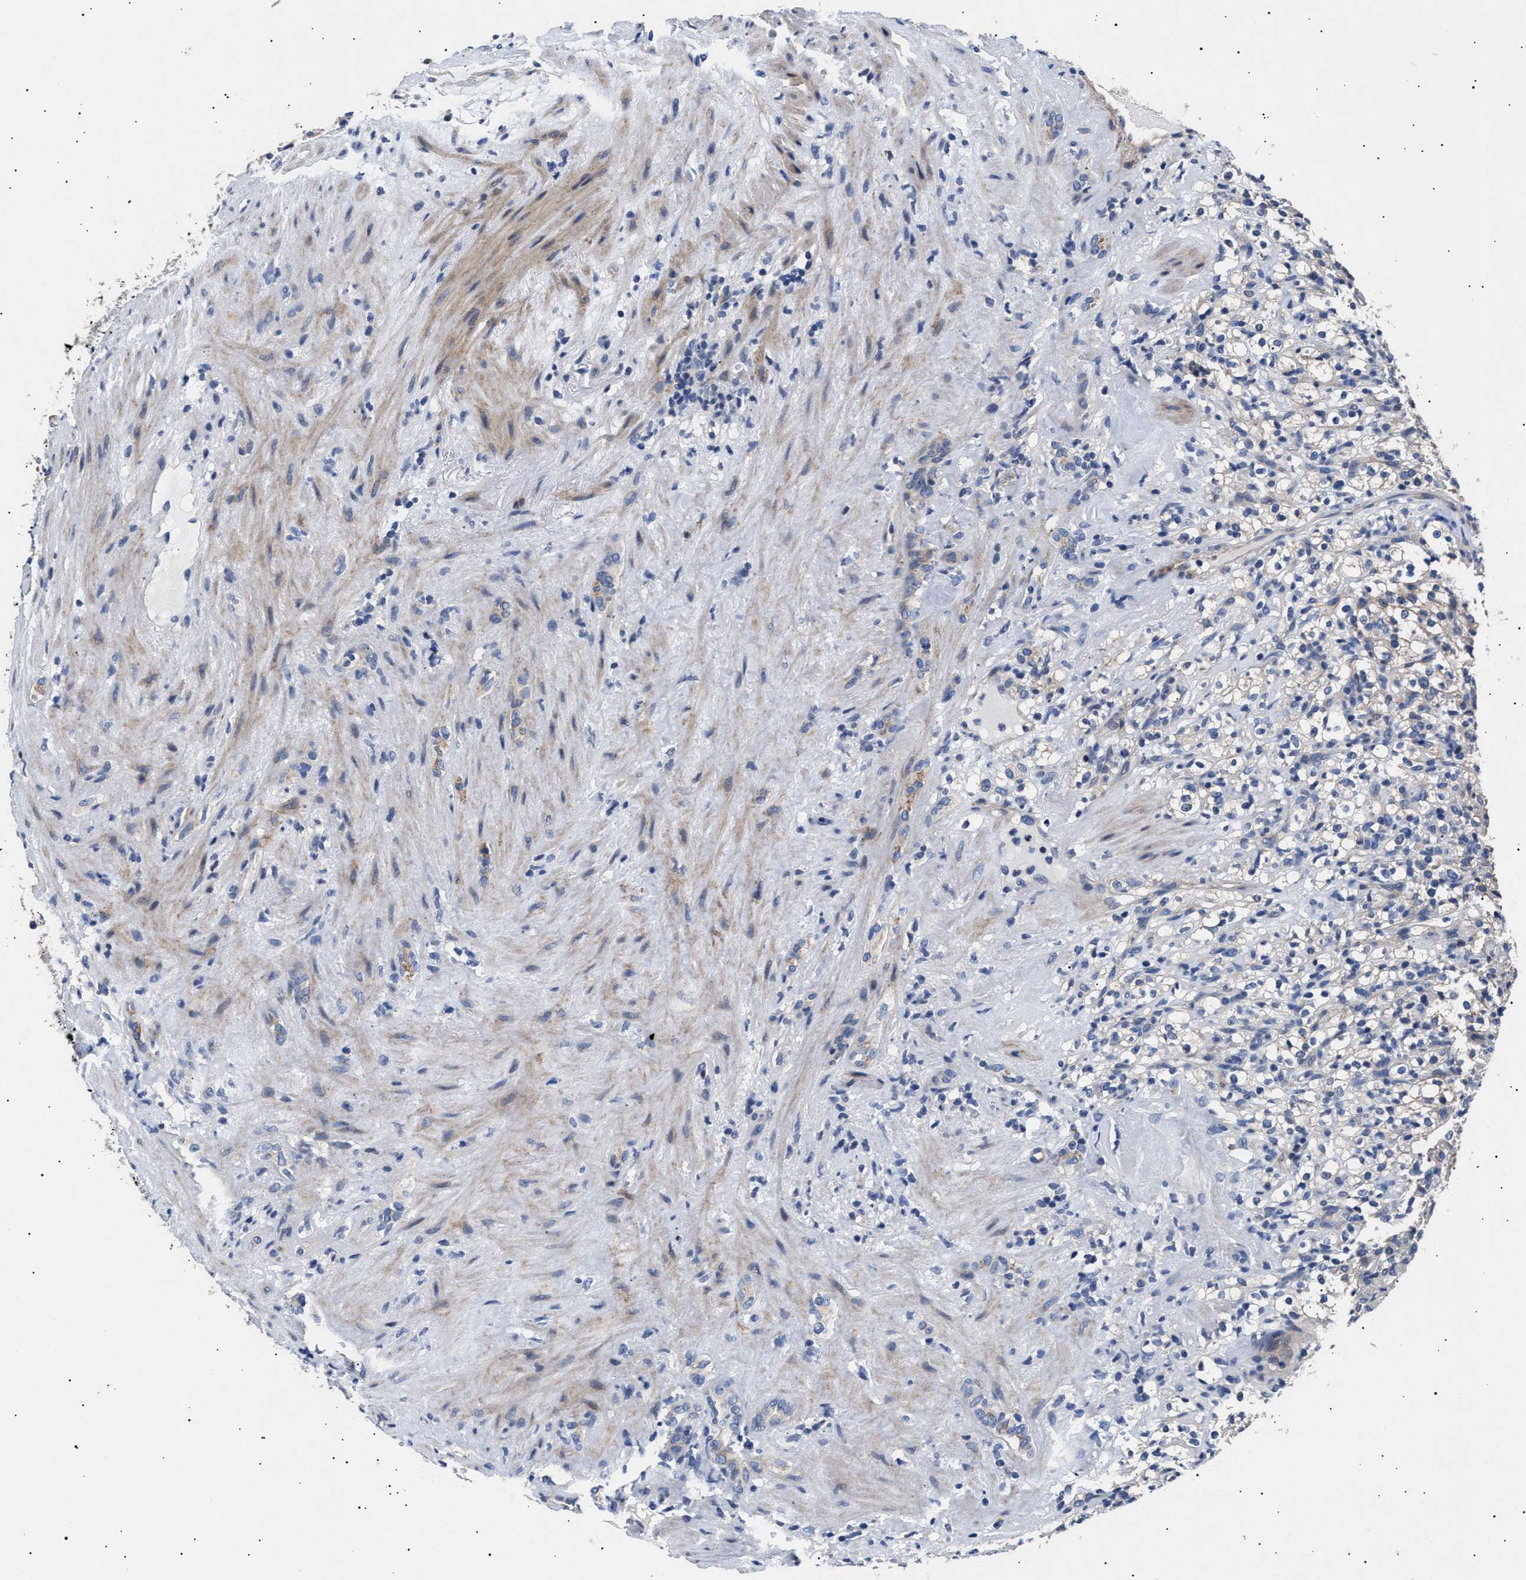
{"staining": {"intensity": "negative", "quantity": "none", "location": "none"}, "tissue": "renal cancer", "cell_type": "Tumor cells", "image_type": "cancer", "snomed": [{"axis": "morphology", "description": "Normal tissue, NOS"}, {"axis": "morphology", "description": "Adenocarcinoma, NOS"}, {"axis": "topography", "description": "Kidney"}], "caption": "A micrograph of human renal cancer (adenocarcinoma) is negative for staining in tumor cells. The staining was performed using DAB (3,3'-diaminobenzidine) to visualize the protein expression in brown, while the nuclei were stained in blue with hematoxylin (Magnification: 20x).", "gene": "HEMGN", "patient": {"sex": "female", "age": 72}}